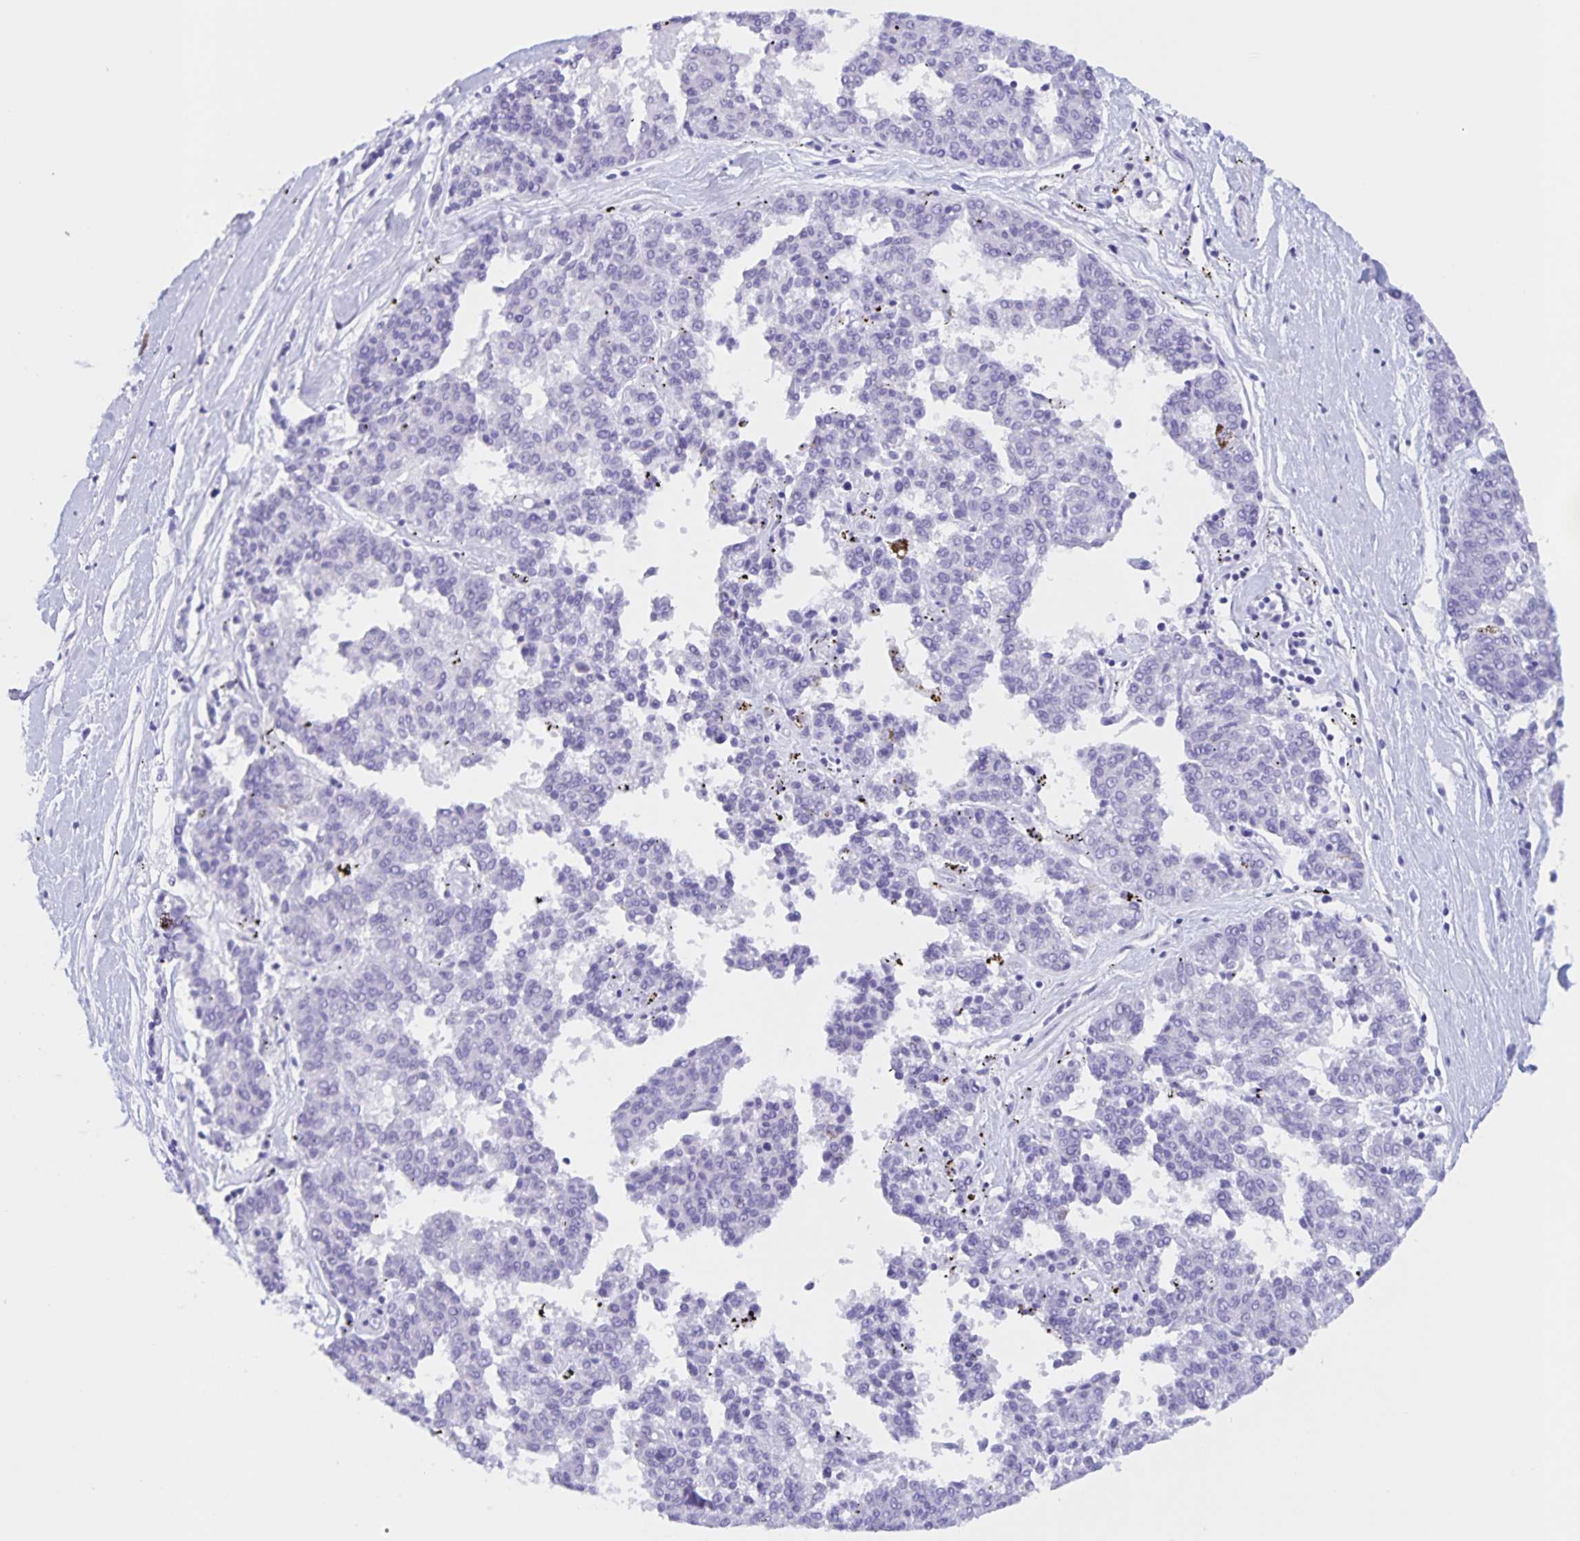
{"staining": {"intensity": "negative", "quantity": "none", "location": "none"}, "tissue": "melanoma", "cell_type": "Tumor cells", "image_type": "cancer", "snomed": [{"axis": "morphology", "description": "Malignant melanoma, NOS"}, {"axis": "topography", "description": "Skin"}], "caption": "An IHC histopathology image of malignant melanoma is shown. There is no staining in tumor cells of malignant melanoma.", "gene": "TGIF2LX", "patient": {"sex": "female", "age": 72}}